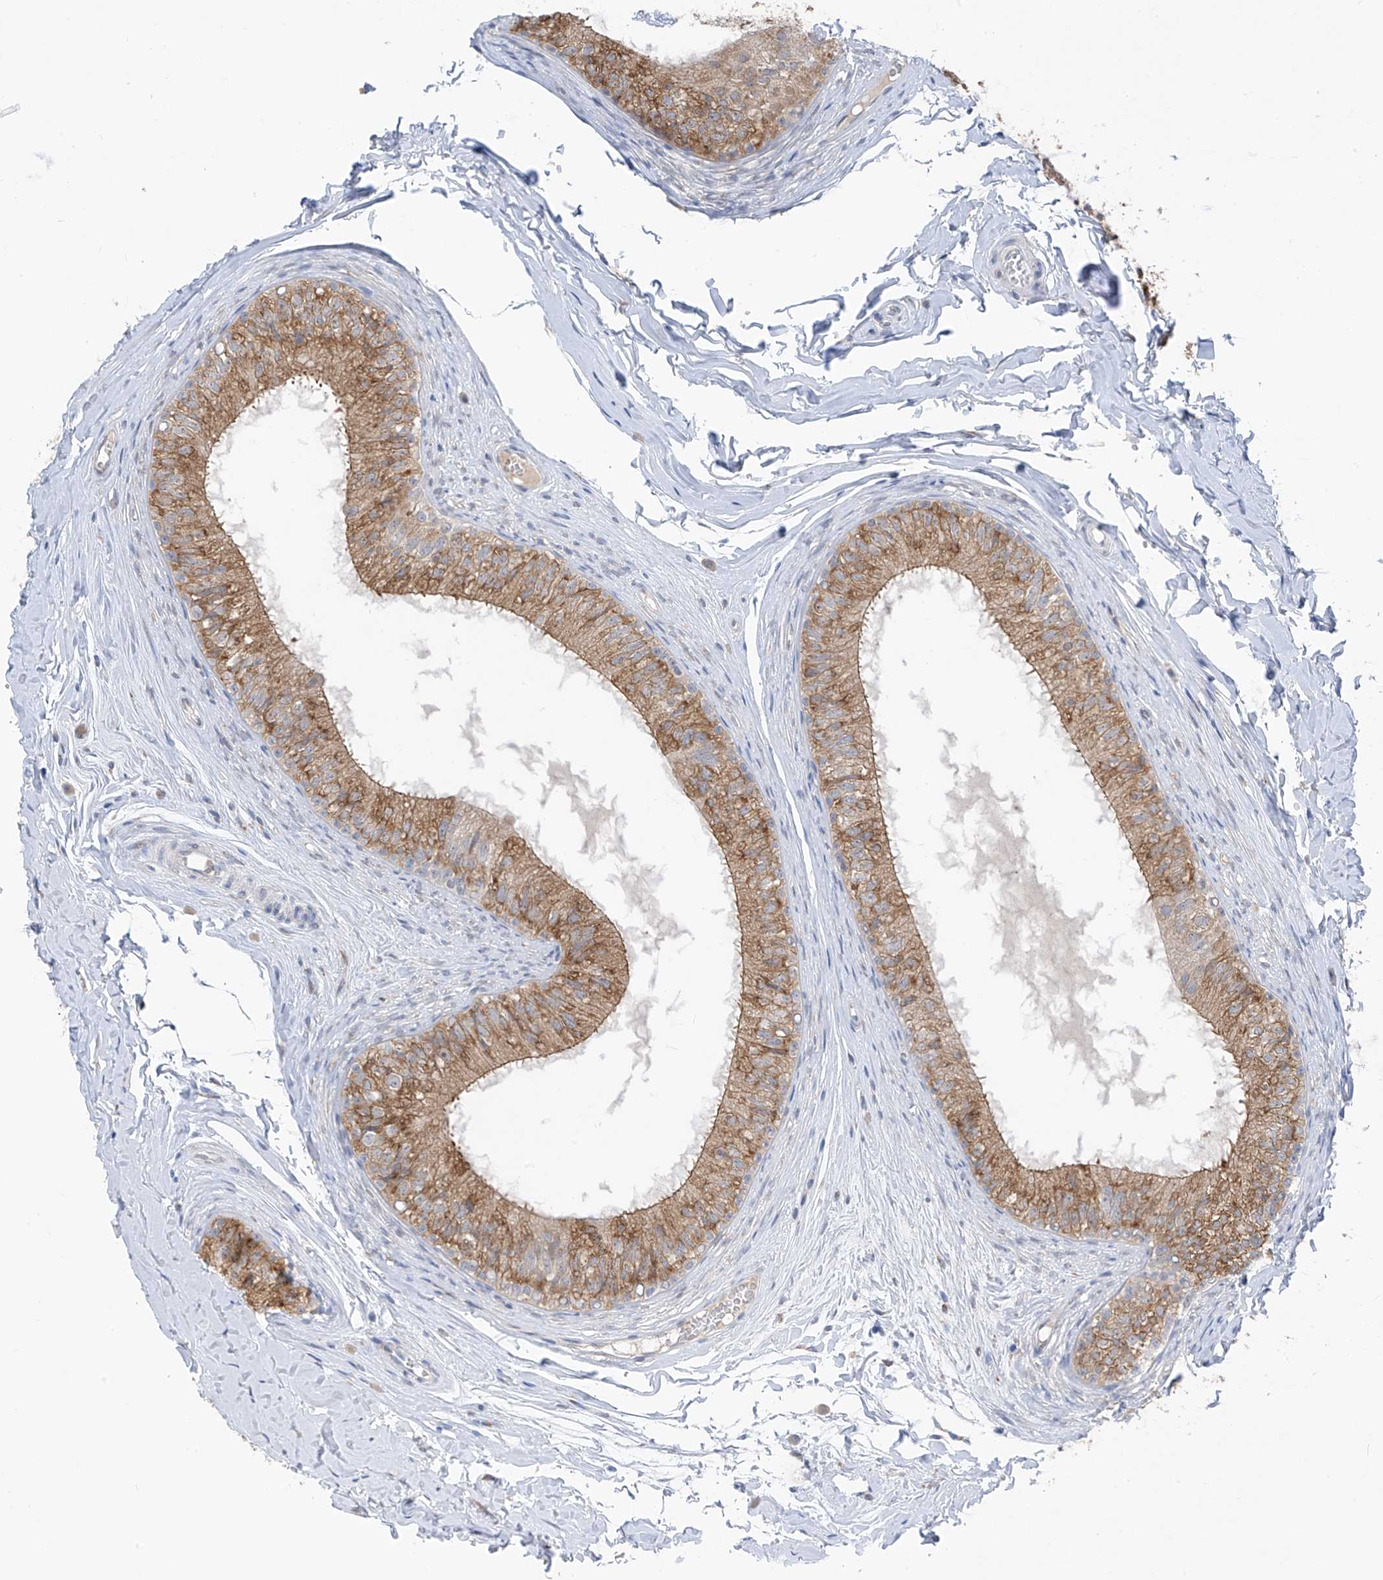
{"staining": {"intensity": "moderate", "quantity": ">75%", "location": "cytoplasmic/membranous"}, "tissue": "epididymis", "cell_type": "Glandular cells", "image_type": "normal", "snomed": [{"axis": "morphology", "description": "Normal tissue, NOS"}, {"axis": "morphology", "description": "Seminoma in situ"}, {"axis": "topography", "description": "Testis"}, {"axis": "topography", "description": "Epididymis"}], "caption": "The photomicrograph reveals immunohistochemical staining of benign epididymis. There is moderate cytoplasmic/membranous staining is identified in approximately >75% of glandular cells. (DAB IHC with brightfield microscopy, high magnification).", "gene": "CYP4V2", "patient": {"sex": "male", "age": 28}}